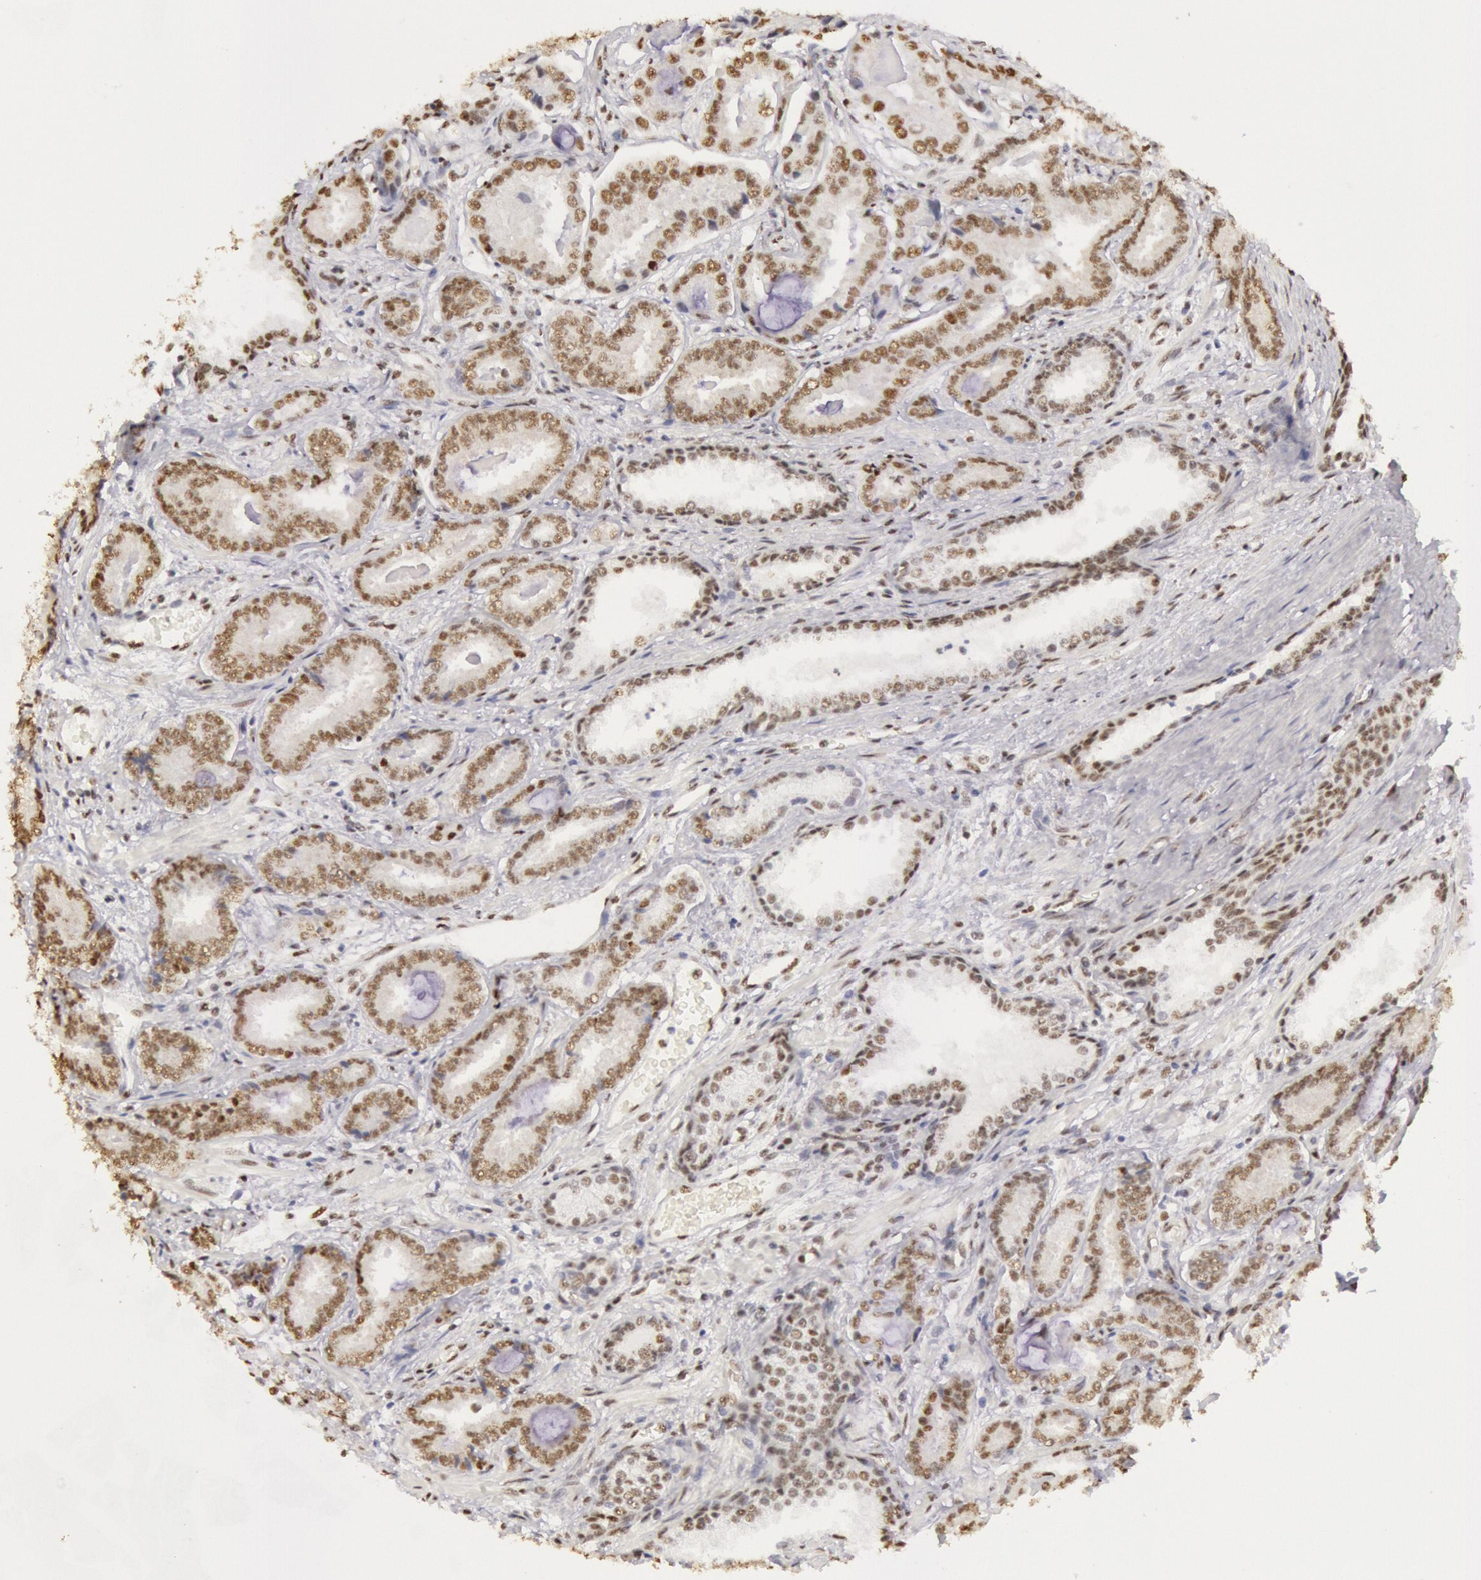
{"staining": {"intensity": "weak", "quantity": ">75%", "location": "nuclear"}, "tissue": "prostate cancer", "cell_type": "Tumor cells", "image_type": "cancer", "snomed": [{"axis": "morphology", "description": "Adenocarcinoma, Low grade"}, {"axis": "topography", "description": "Prostate"}], "caption": "Immunohistochemical staining of prostate cancer (low-grade adenocarcinoma) exhibits low levels of weak nuclear protein expression in approximately >75% of tumor cells.", "gene": "HNRNPH2", "patient": {"sex": "male", "age": 65}}